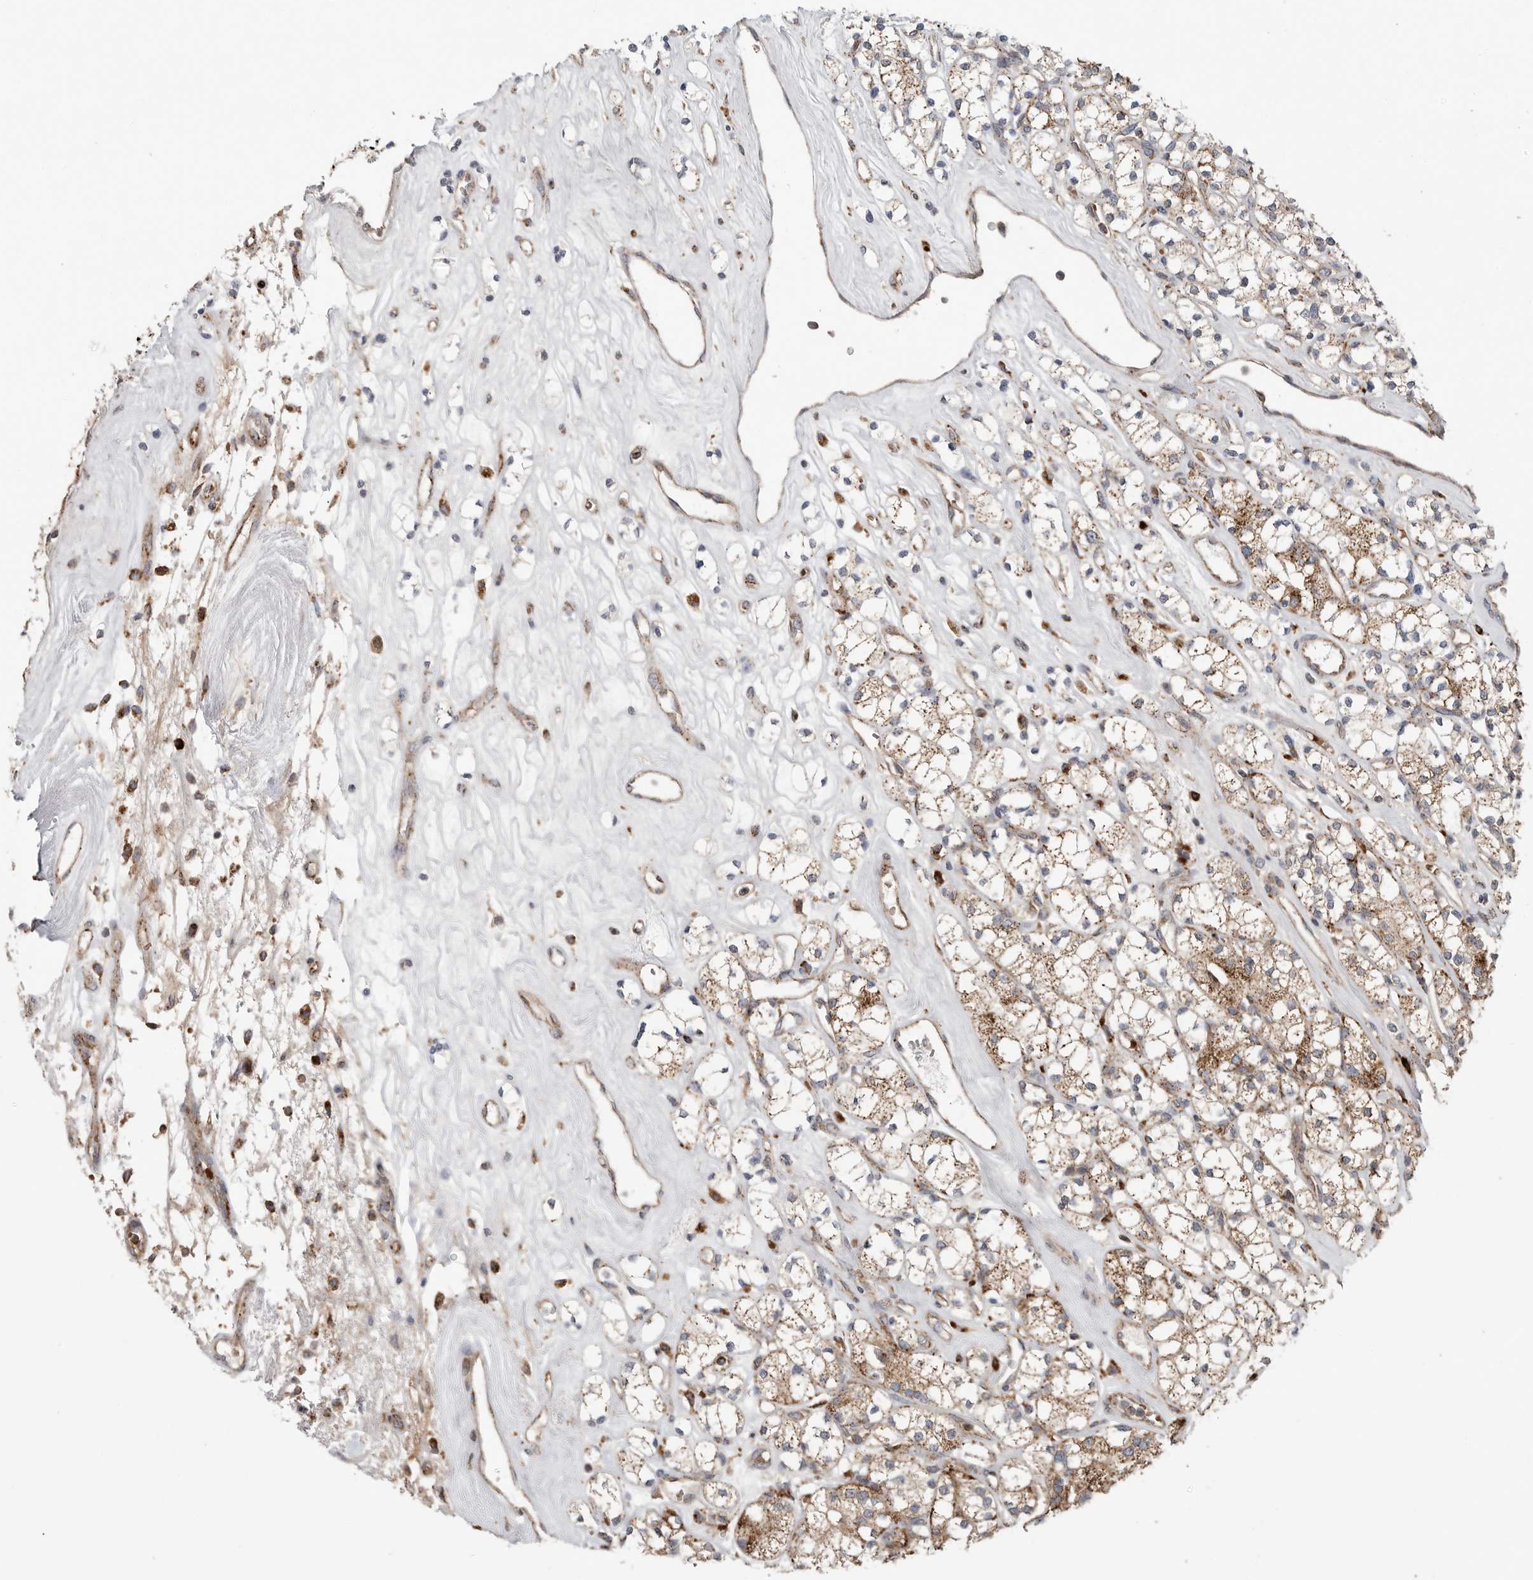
{"staining": {"intensity": "moderate", "quantity": ">75%", "location": "cytoplasmic/membranous"}, "tissue": "renal cancer", "cell_type": "Tumor cells", "image_type": "cancer", "snomed": [{"axis": "morphology", "description": "Adenocarcinoma, NOS"}, {"axis": "topography", "description": "Kidney"}], "caption": "Immunohistochemistry (IHC) of human renal adenocarcinoma shows medium levels of moderate cytoplasmic/membranous positivity in about >75% of tumor cells. (Brightfield microscopy of DAB IHC at high magnification).", "gene": "GALNS", "patient": {"sex": "male", "age": 77}}